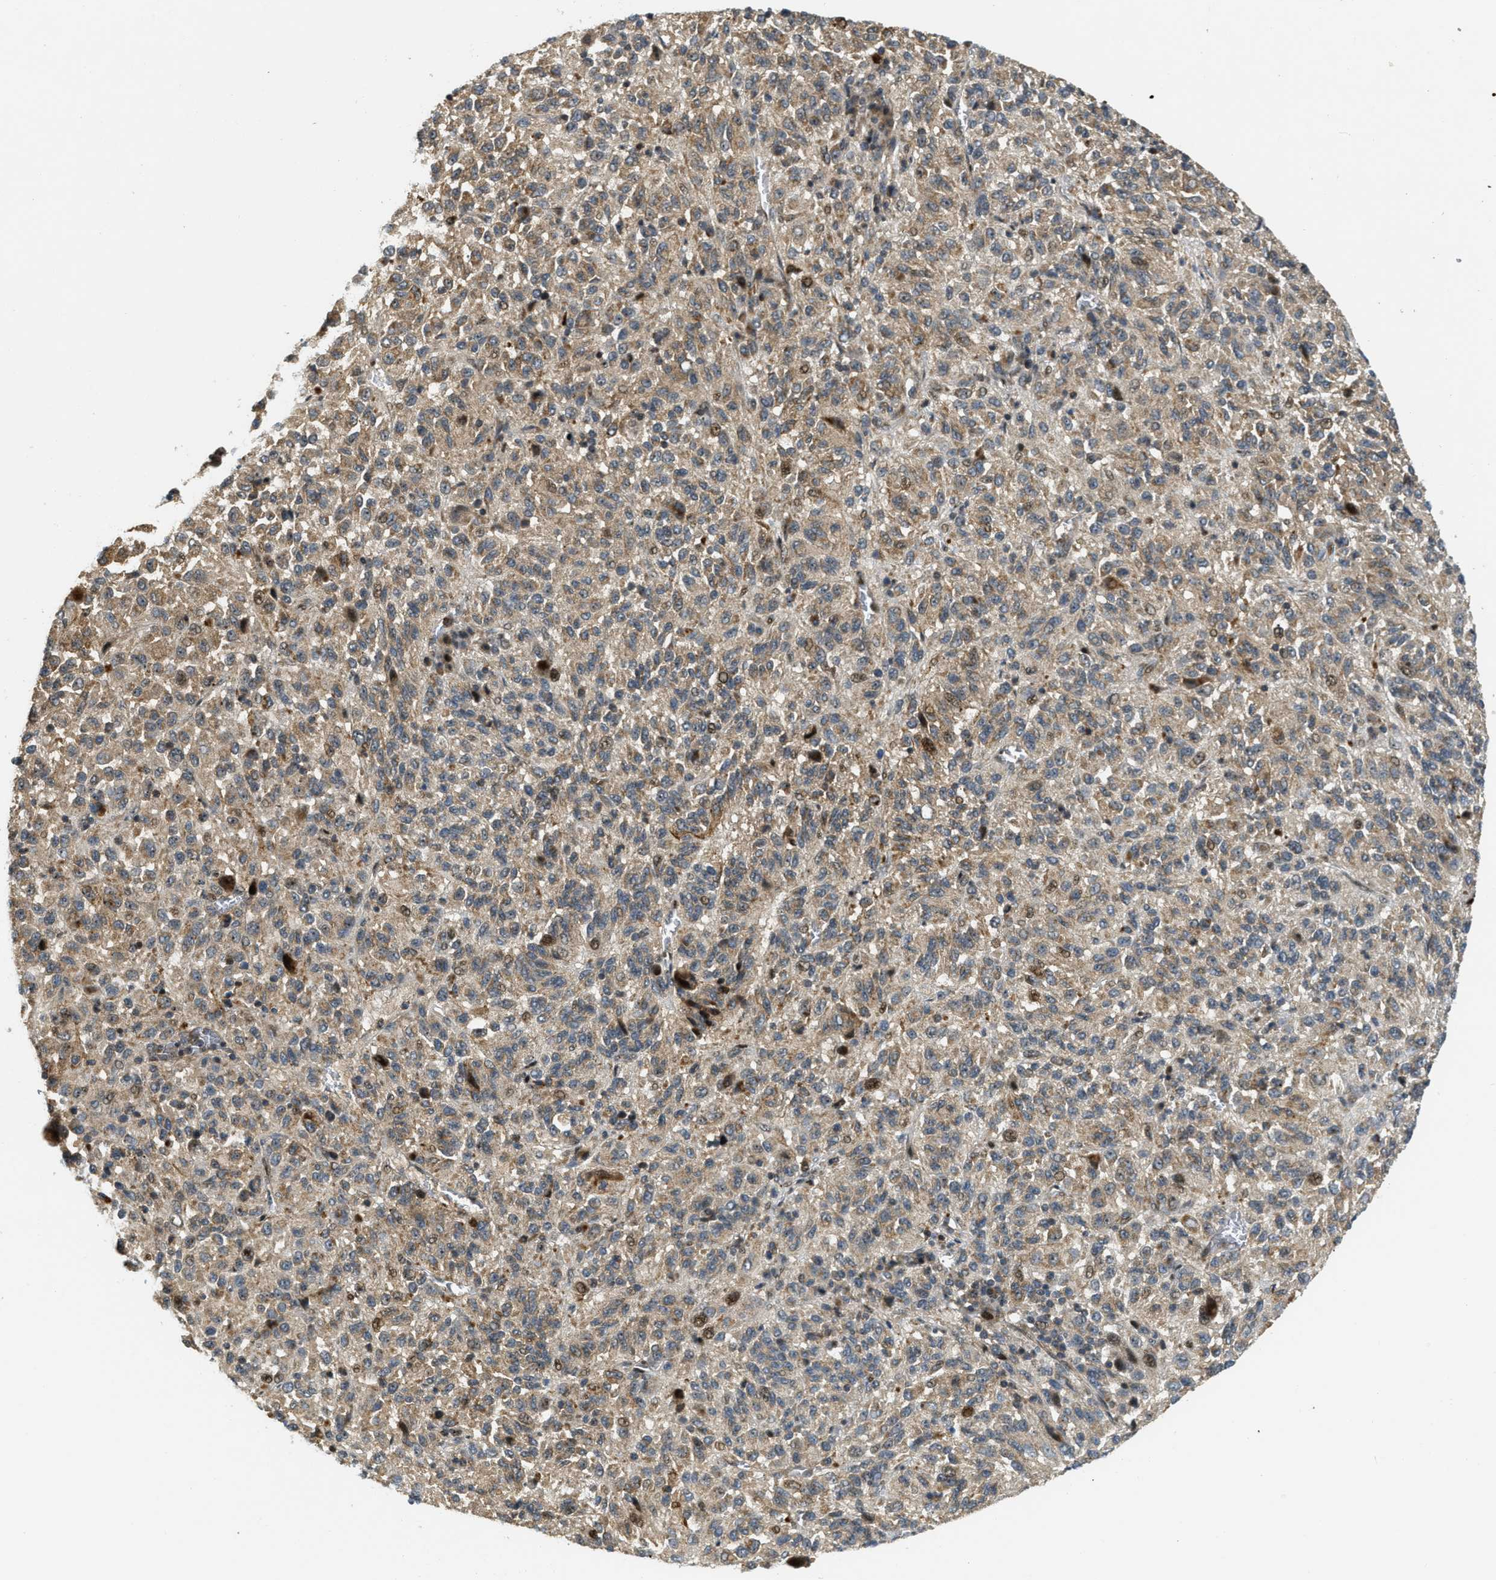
{"staining": {"intensity": "moderate", "quantity": ">75%", "location": "cytoplasmic/membranous,nuclear"}, "tissue": "melanoma", "cell_type": "Tumor cells", "image_type": "cancer", "snomed": [{"axis": "morphology", "description": "Malignant melanoma, Metastatic site"}, {"axis": "topography", "description": "Lung"}], "caption": "Moderate cytoplasmic/membranous and nuclear positivity for a protein is identified in about >75% of tumor cells of malignant melanoma (metastatic site) using IHC.", "gene": "TRAPPC14", "patient": {"sex": "male", "age": 64}}